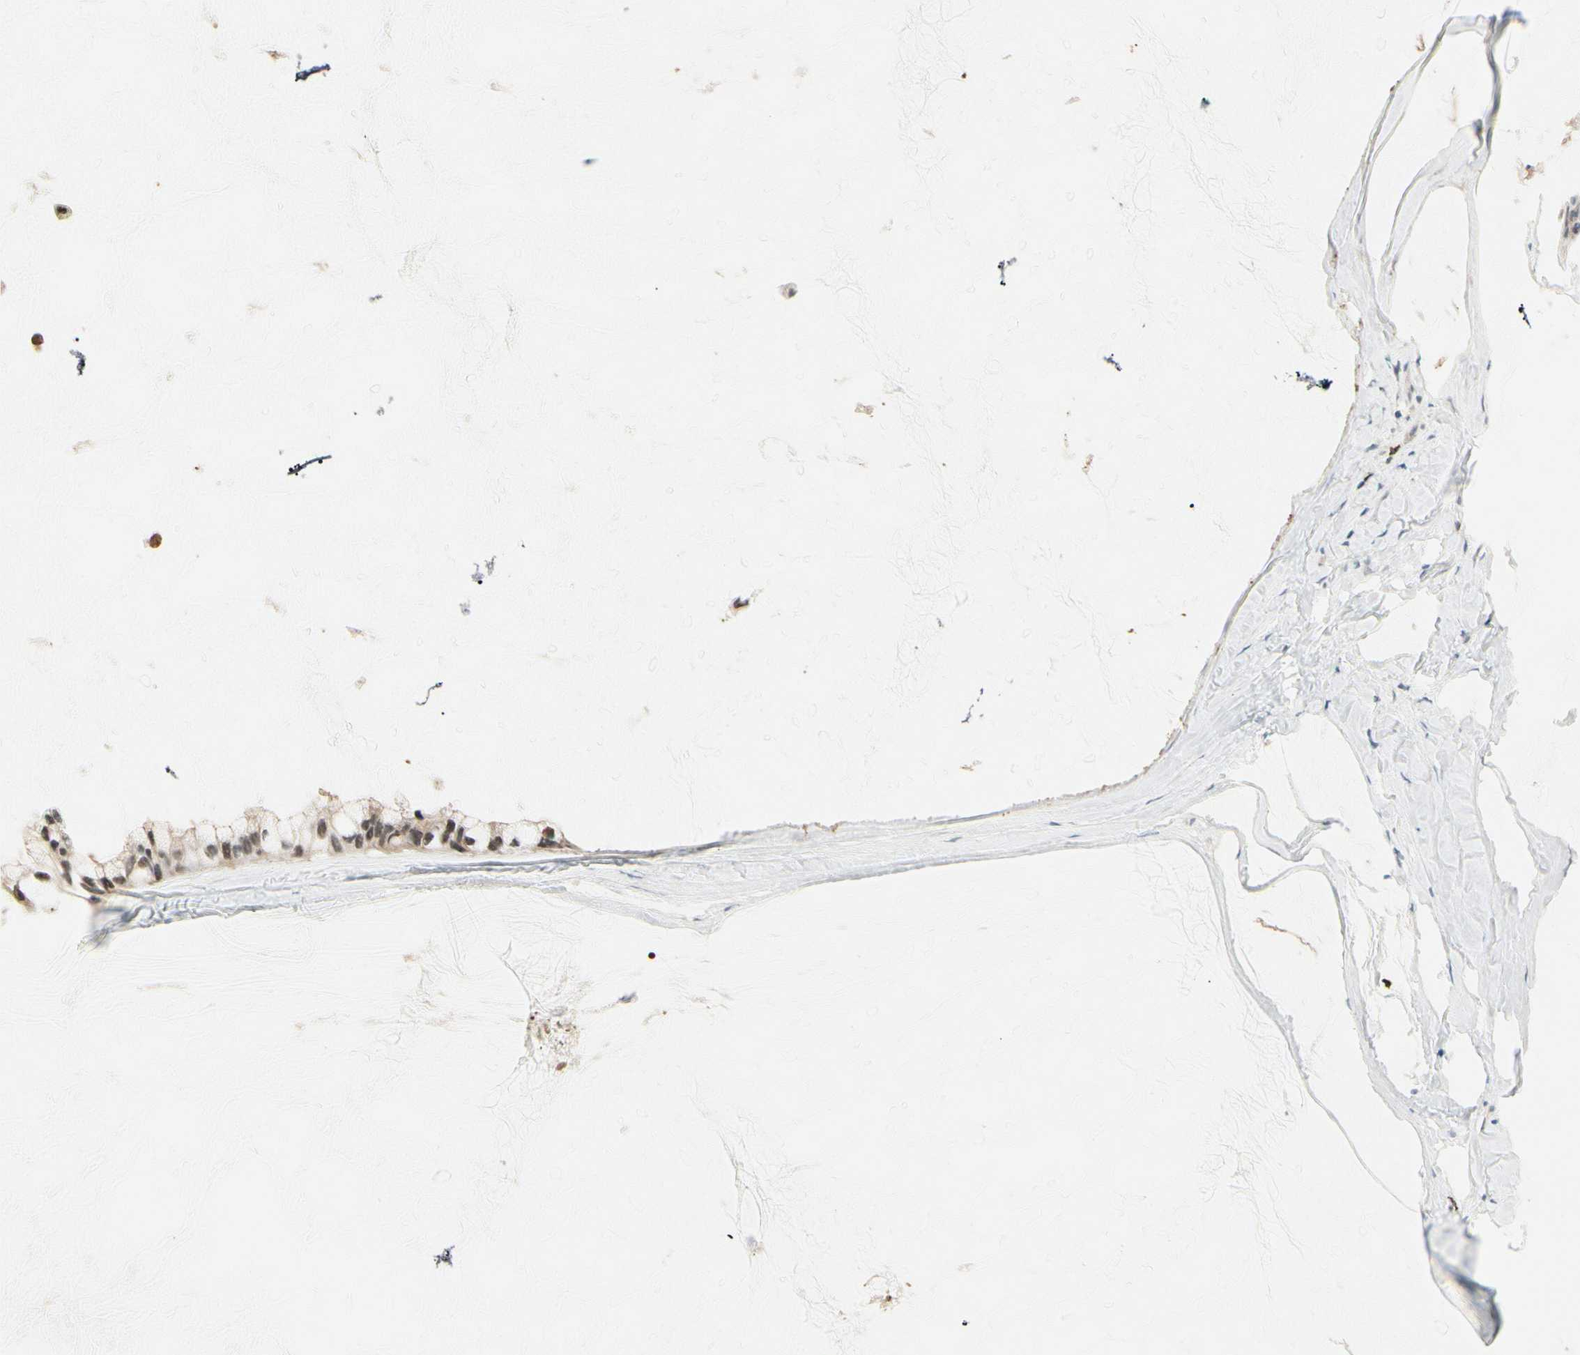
{"staining": {"intensity": "moderate", "quantity": ">75%", "location": "cytoplasmic/membranous,nuclear"}, "tissue": "ovarian cancer", "cell_type": "Tumor cells", "image_type": "cancer", "snomed": [{"axis": "morphology", "description": "Cystadenocarcinoma, mucinous, NOS"}, {"axis": "topography", "description": "Ovary"}], "caption": "This micrograph displays mucinous cystadenocarcinoma (ovarian) stained with immunohistochemistry to label a protein in brown. The cytoplasmic/membranous and nuclear of tumor cells show moderate positivity for the protein. Nuclei are counter-stained blue.", "gene": "EVC", "patient": {"sex": "female", "age": 39}}